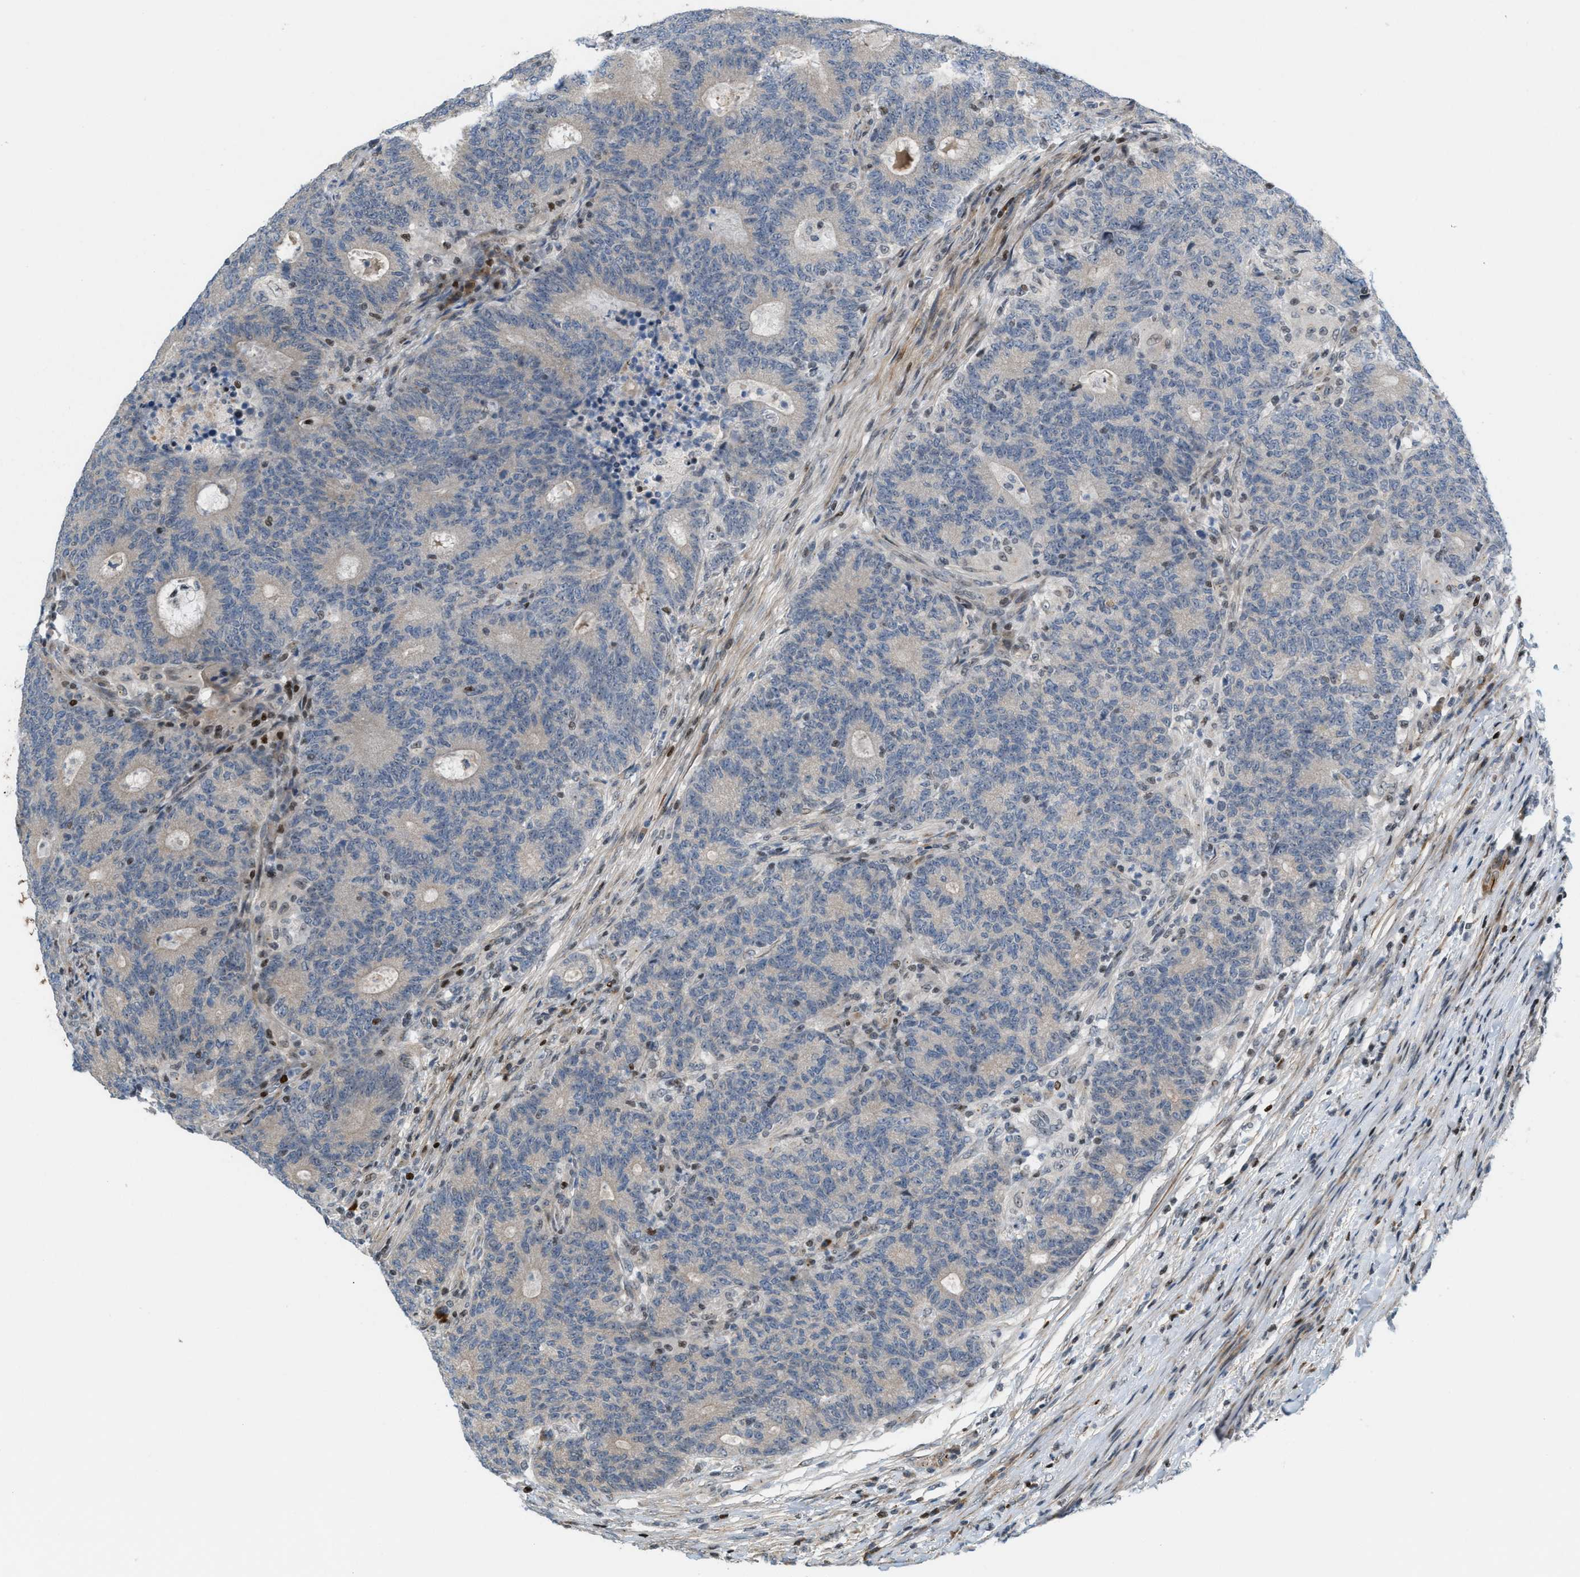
{"staining": {"intensity": "negative", "quantity": "none", "location": "none"}, "tissue": "colorectal cancer", "cell_type": "Tumor cells", "image_type": "cancer", "snomed": [{"axis": "morphology", "description": "Normal tissue, NOS"}, {"axis": "morphology", "description": "Adenocarcinoma, NOS"}, {"axis": "topography", "description": "Colon"}], "caption": "This histopathology image is of adenocarcinoma (colorectal) stained with immunohistochemistry (IHC) to label a protein in brown with the nuclei are counter-stained blue. There is no expression in tumor cells. (IHC, brightfield microscopy, high magnification).", "gene": "ZNF276", "patient": {"sex": "female", "age": 75}}